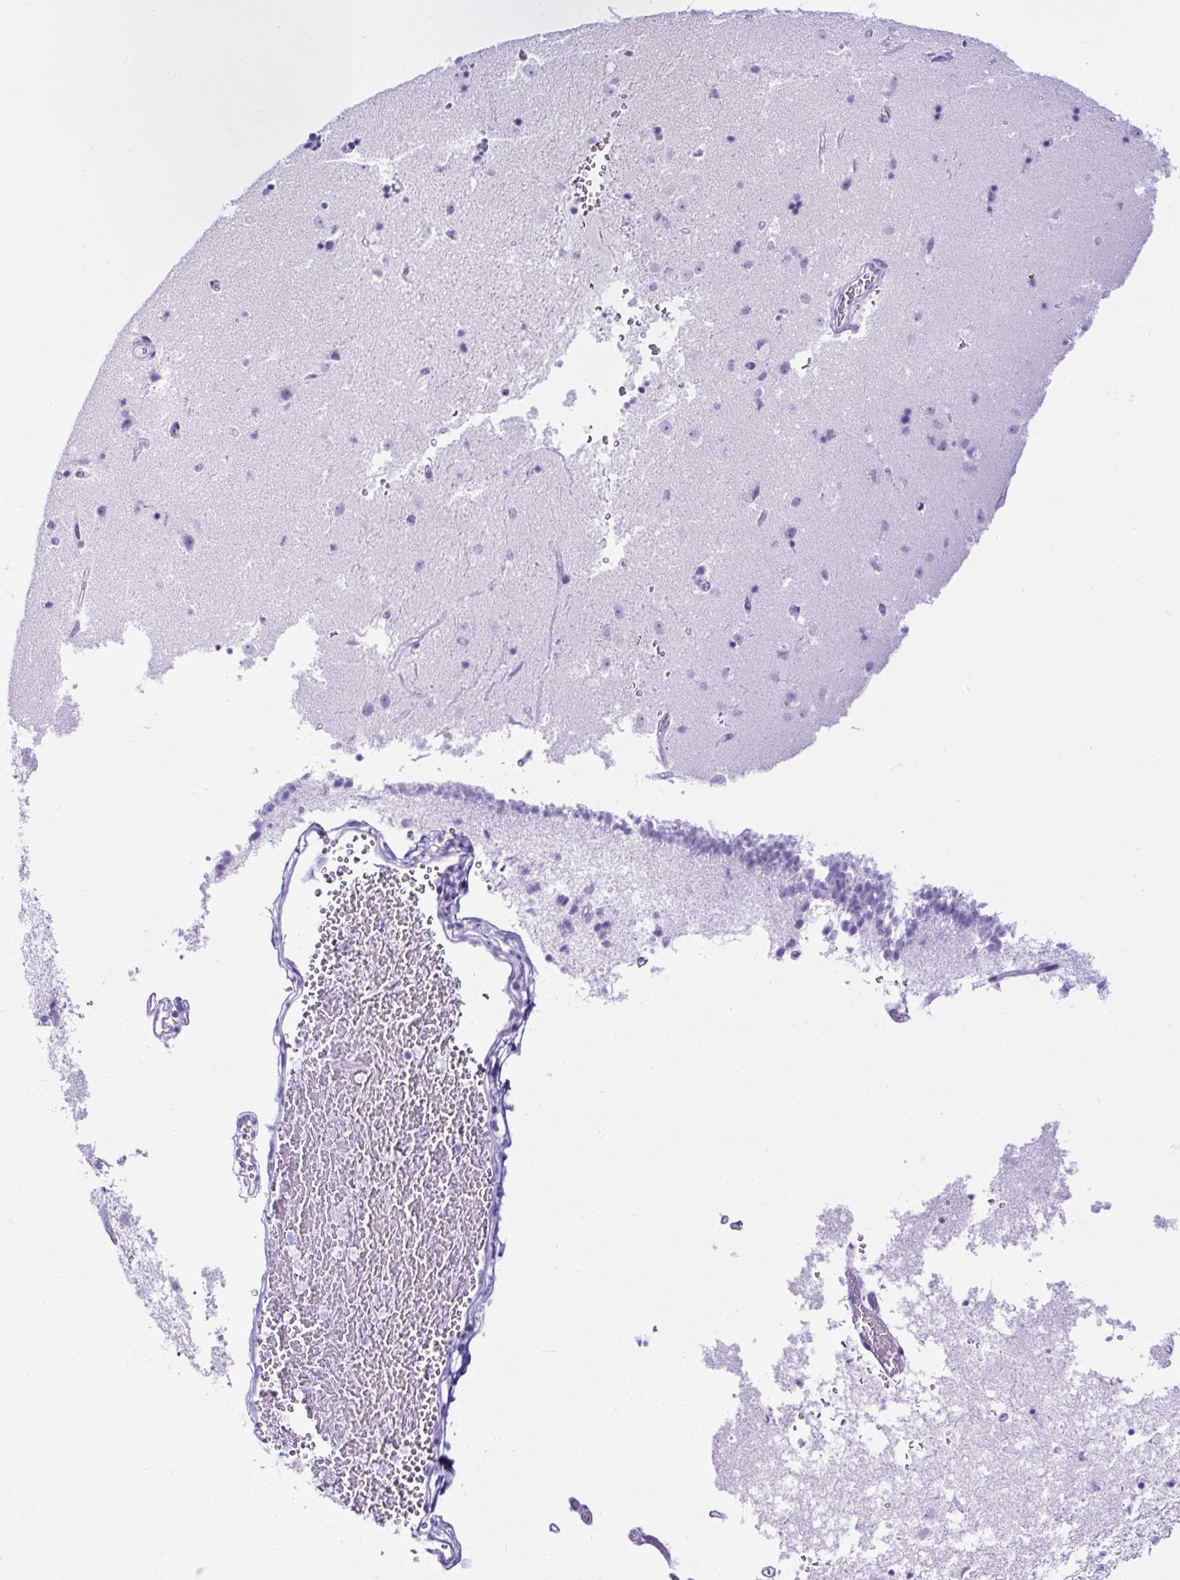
{"staining": {"intensity": "negative", "quantity": "none", "location": "none"}, "tissue": "caudate", "cell_type": "Glial cells", "image_type": "normal", "snomed": [{"axis": "morphology", "description": "Normal tissue, NOS"}, {"axis": "topography", "description": "Lateral ventricle wall"}], "caption": "Immunohistochemistry micrograph of normal caudate: human caudate stained with DAB displays no significant protein staining in glial cells.", "gene": "TMEM200B", "patient": {"sex": "male", "age": 58}}